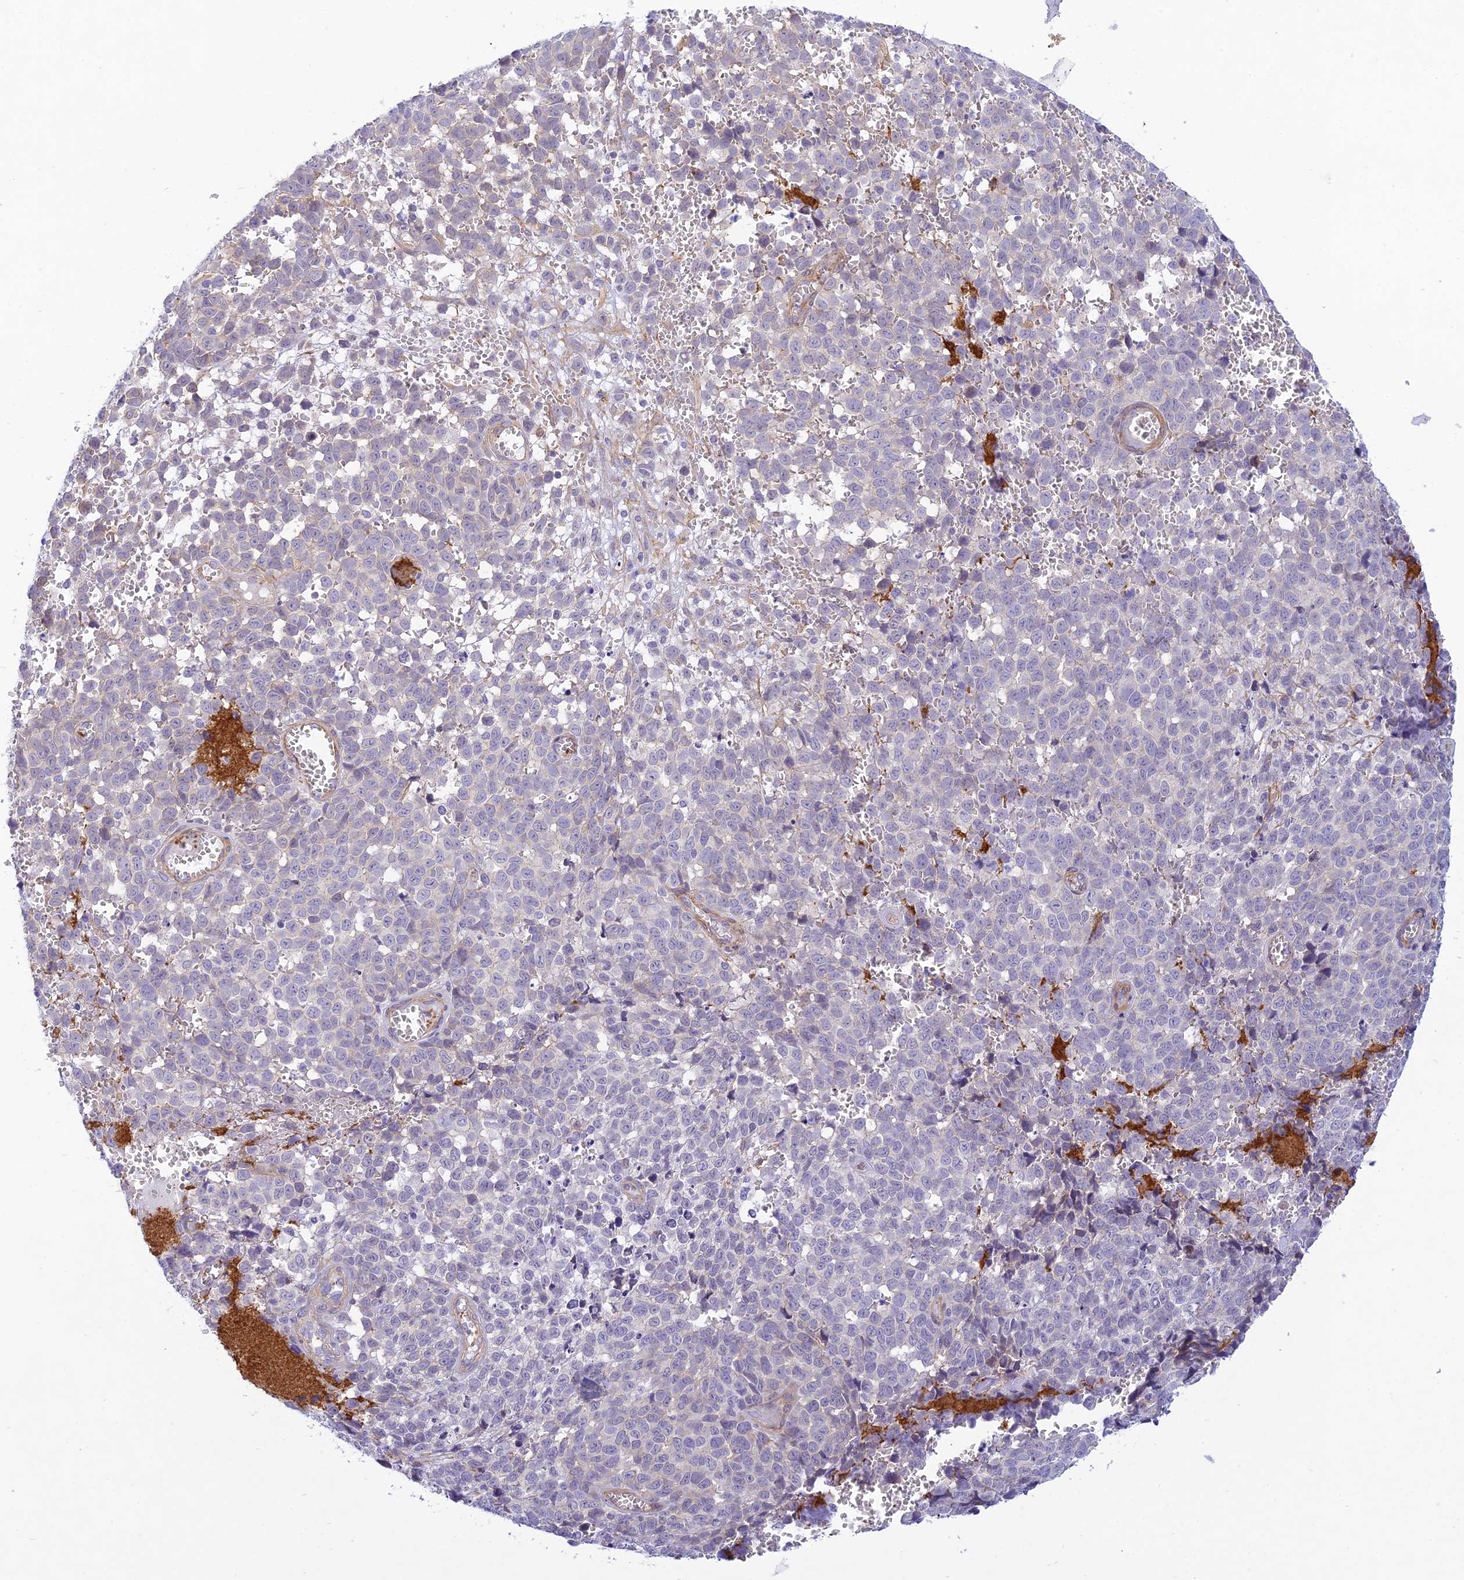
{"staining": {"intensity": "negative", "quantity": "none", "location": "none"}, "tissue": "melanoma", "cell_type": "Tumor cells", "image_type": "cancer", "snomed": [{"axis": "morphology", "description": "Malignant melanoma, NOS"}, {"axis": "topography", "description": "Nose, NOS"}], "caption": "There is no significant expression in tumor cells of malignant melanoma. (DAB IHC with hematoxylin counter stain).", "gene": "FBXW4", "patient": {"sex": "female", "age": 48}}